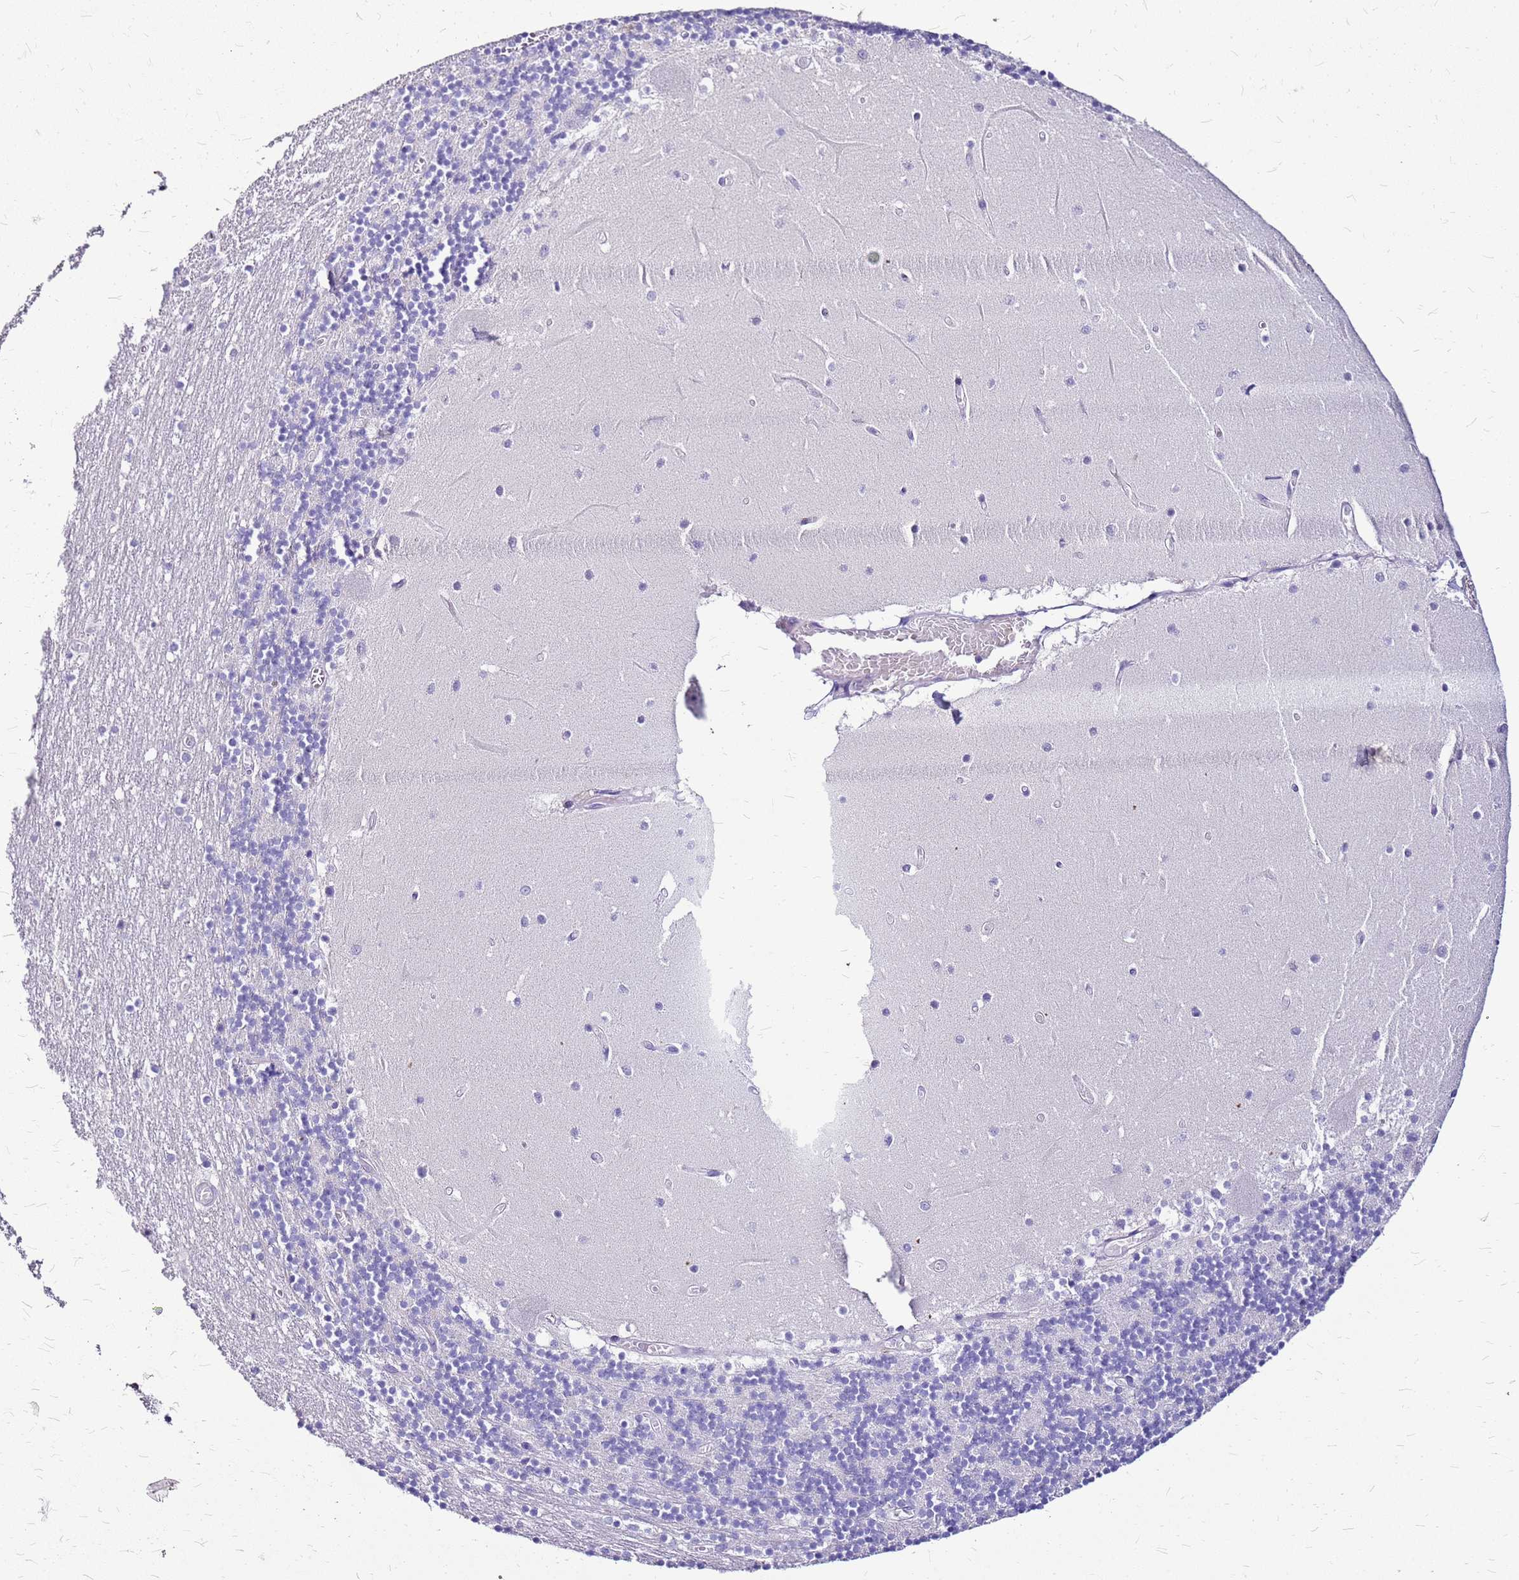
{"staining": {"intensity": "negative", "quantity": "none", "location": "none"}, "tissue": "cerebellum", "cell_type": "Cells in granular layer", "image_type": "normal", "snomed": [{"axis": "morphology", "description": "Normal tissue, NOS"}, {"axis": "topography", "description": "Cerebellum"}], "caption": "IHC histopathology image of unremarkable human cerebellum stained for a protein (brown), which demonstrates no expression in cells in granular layer.", "gene": "DCDC2B", "patient": {"sex": "female", "age": 28}}